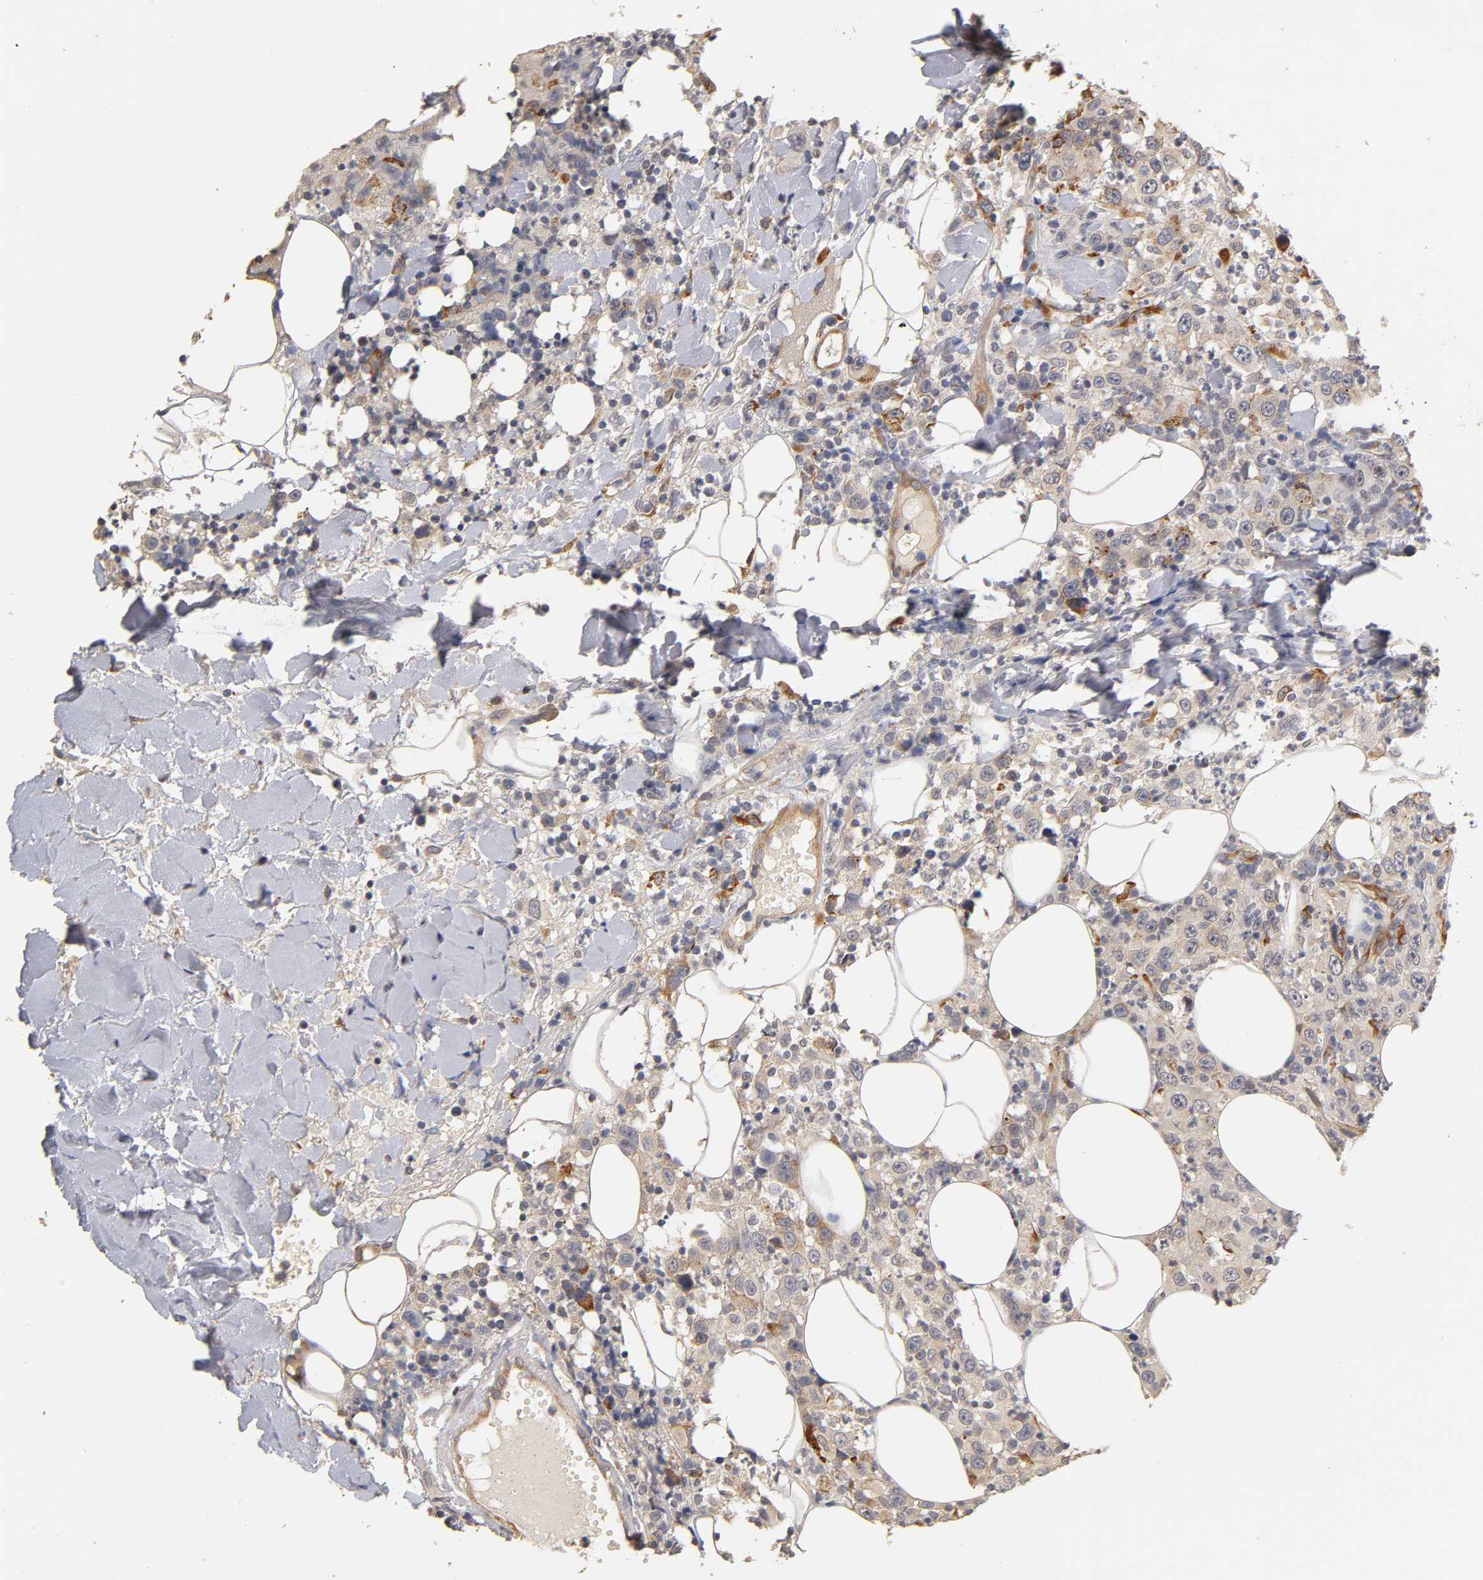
{"staining": {"intensity": "weak", "quantity": "<25%", "location": "cytoplasmic/membranous"}, "tissue": "thyroid cancer", "cell_type": "Tumor cells", "image_type": "cancer", "snomed": [{"axis": "morphology", "description": "Carcinoma, NOS"}, {"axis": "topography", "description": "Thyroid gland"}], "caption": "Thyroid cancer was stained to show a protein in brown. There is no significant expression in tumor cells.", "gene": "LAMB1", "patient": {"sex": "female", "age": 77}}